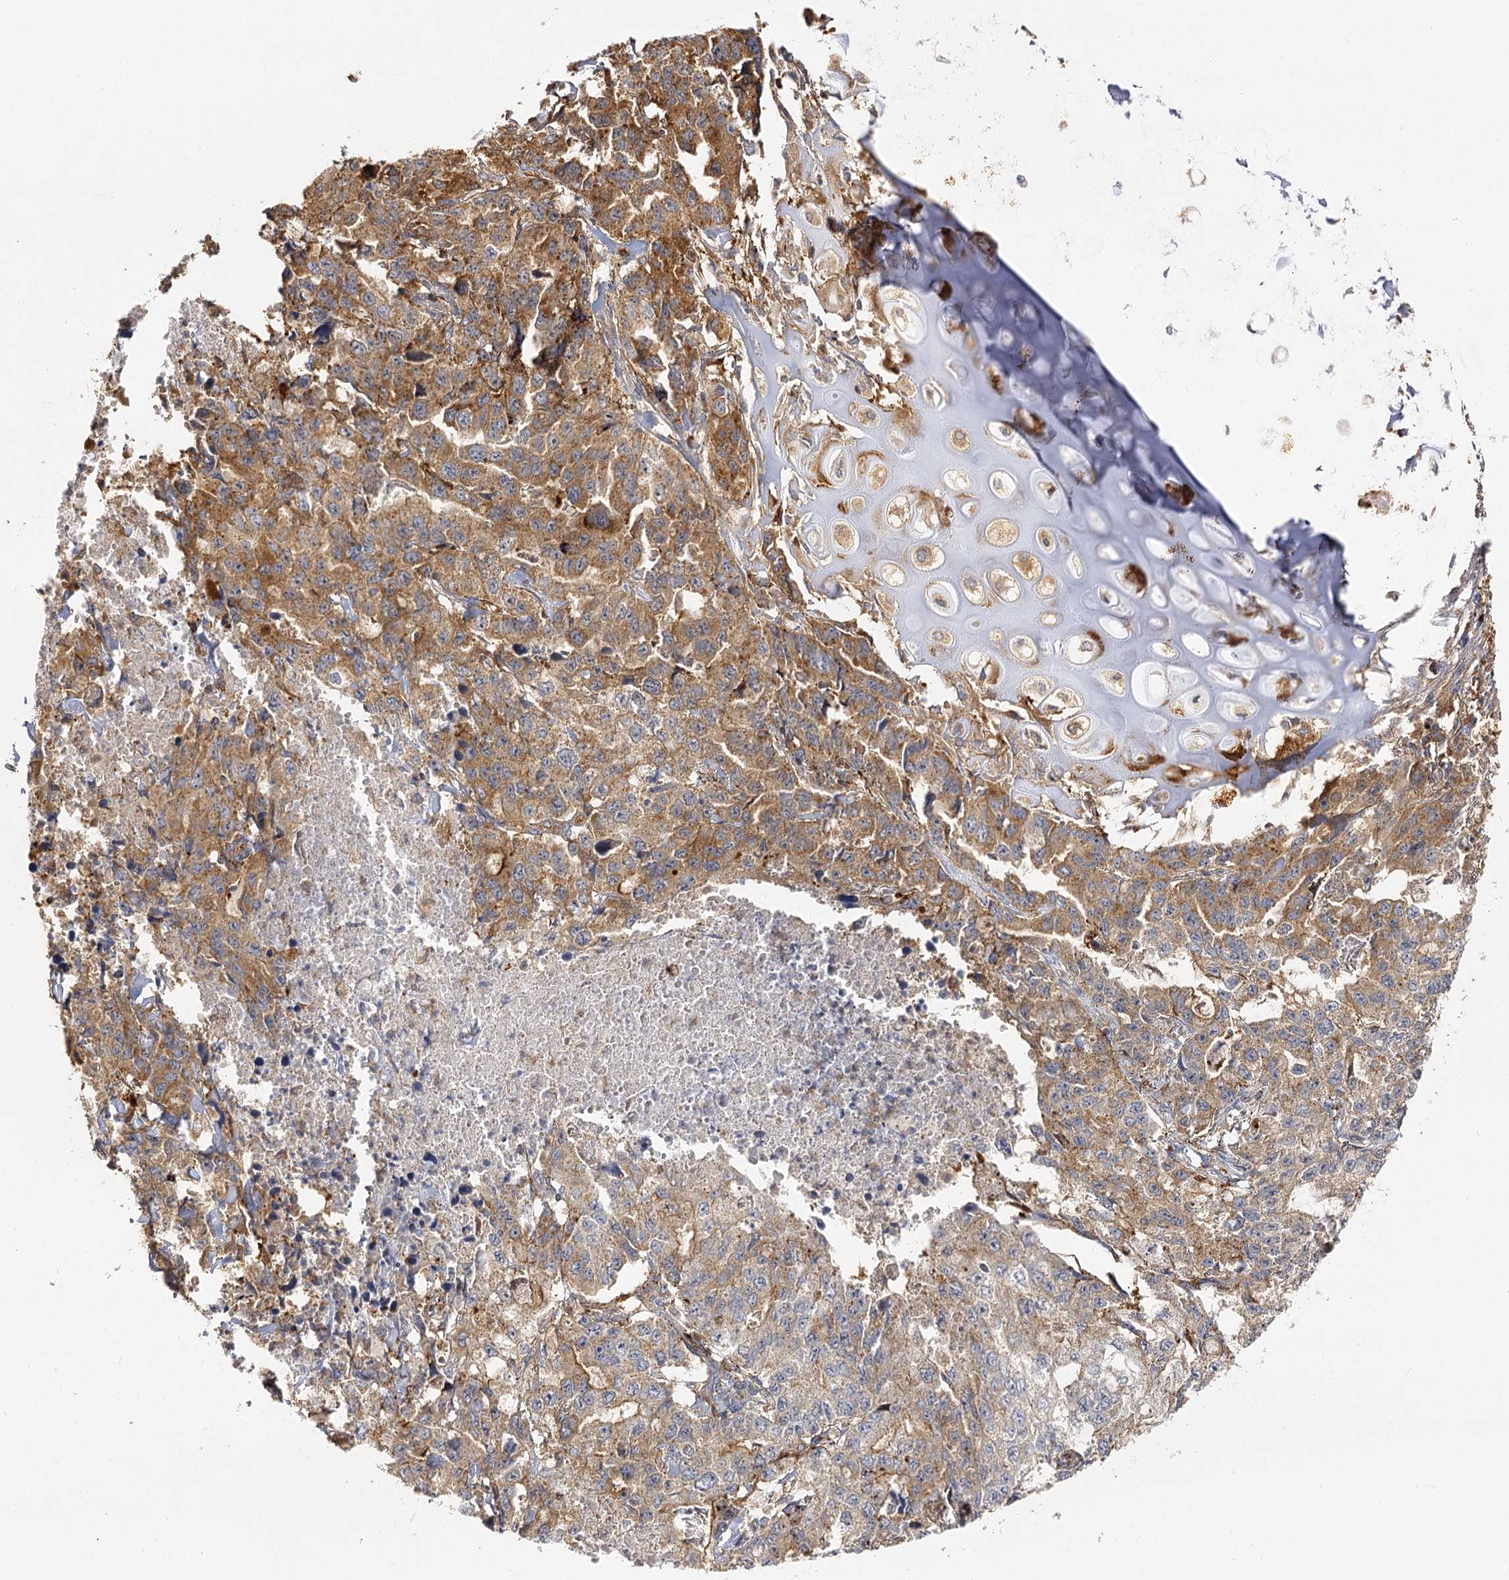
{"staining": {"intensity": "moderate", "quantity": ">75%", "location": "cytoplasmic/membranous"}, "tissue": "lung cancer", "cell_type": "Tumor cells", "image_type": "cancer", "snomed": [{"axis": "morphology", "description": "Adenocarcinoma, NOS"}, {"axis": "topography", "description": "Lung"}], "caption": "There is medium levels of moderate cytoplasmic/membranous staining in tumor cells of adenocarcinoma (lung), as demonstrated by immunohistochemical staining (brown color).", "gene": "SEC24B", "patient": {"sex": "female", "age": 51}}